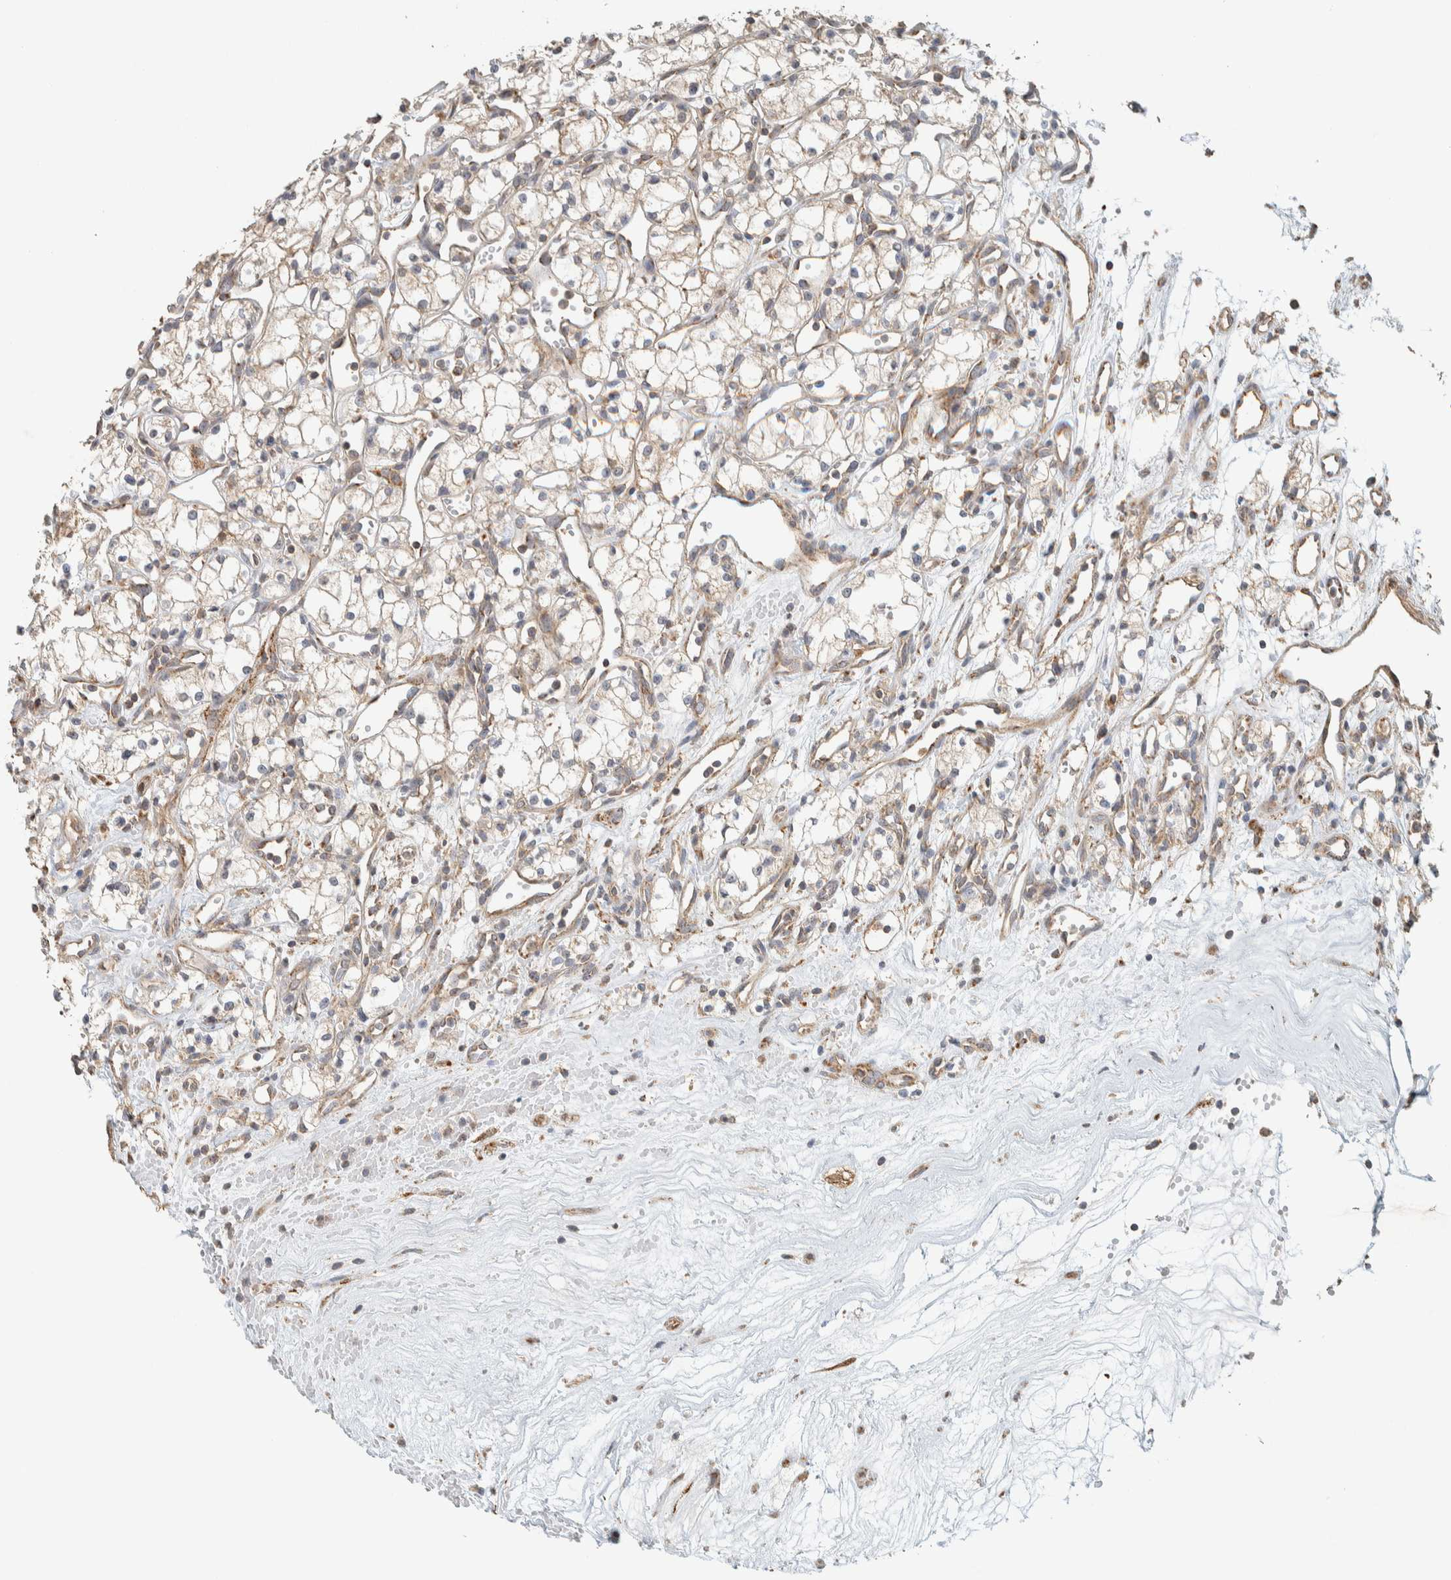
{"staining": {"intensity": "weak", "quantity": ">75%", "location": "cytoplasmic/membranous"}, "tissue": "renal cancer", "cell_type": "Tumor cells", "image_type": "cancer", "snomed": [{"axis": "morphology", "description": "Adenocarcinoma, NOS"}, {"axis": "topography", "description": "Kidney"}], "caption": "An immunohistochemistry photomicrograph of tumor tissue is shown. Protein staining in brown labels weak cytoplasmic/membranous positivity in renal cancer within tumor cells.", "gene": "PDE7B", "patient": {"sex": "male", "age": 59}}